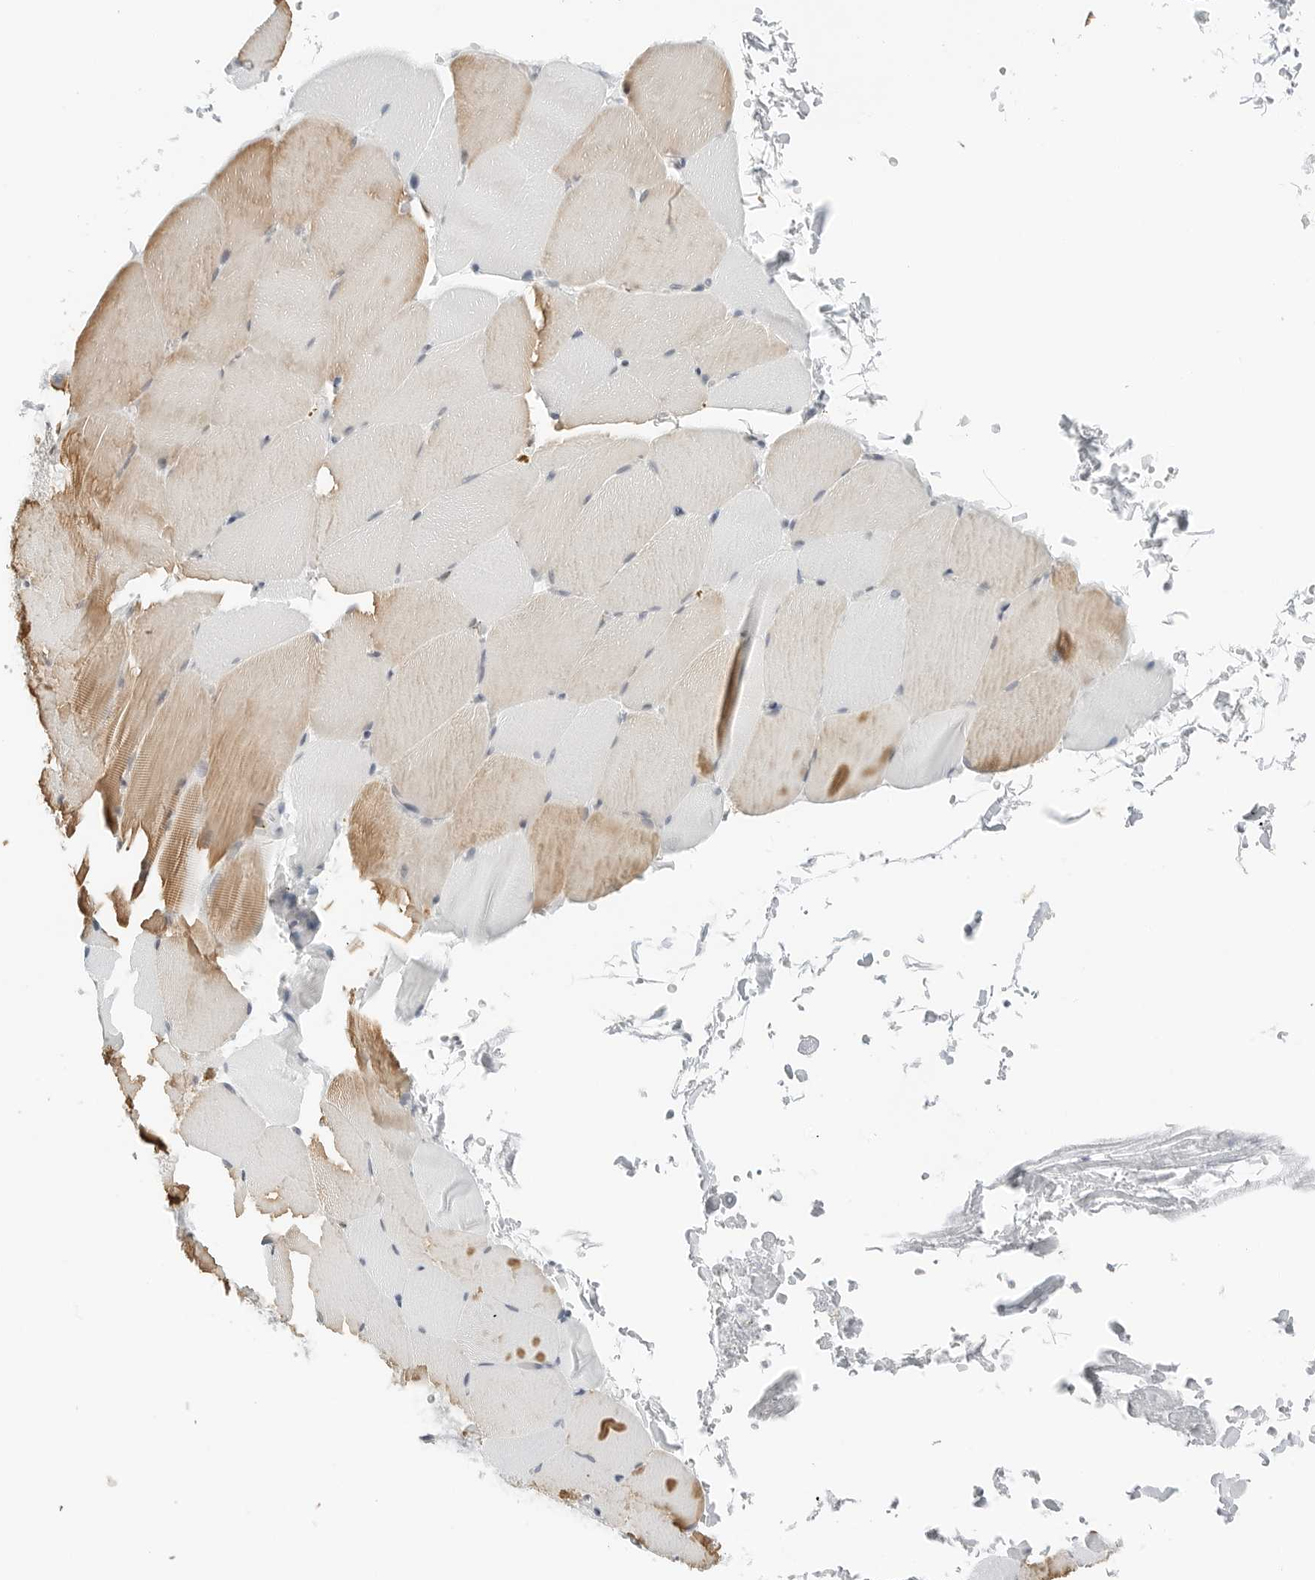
{"staining": {"intensity": "moderate", "quantity": "25%-75%", "location": "cytoplasmic/membranous"}, "tissue": "skeletal muscle", "cell_type": "Myocytes", "image_type": "normal", "snomed": [{"axis": "morphology", "description": "Normal tissue, NOS"}, {"axis": "topography", "description": "Skeletal muscle"}, {"axis": "topography", "description": "Parathyroid gland"}], "caption": "Normal skeletal muscle exhibits moderate cytoplasmic/membranous positivity in approximately 25%-75% of myocytes, visualized by immunohistochemistry. (brown staining indicates protein expression, while blue staining denotes nuclei).", "gene": "P4HA2", "patient": {"sex": "female", "age": 37}}